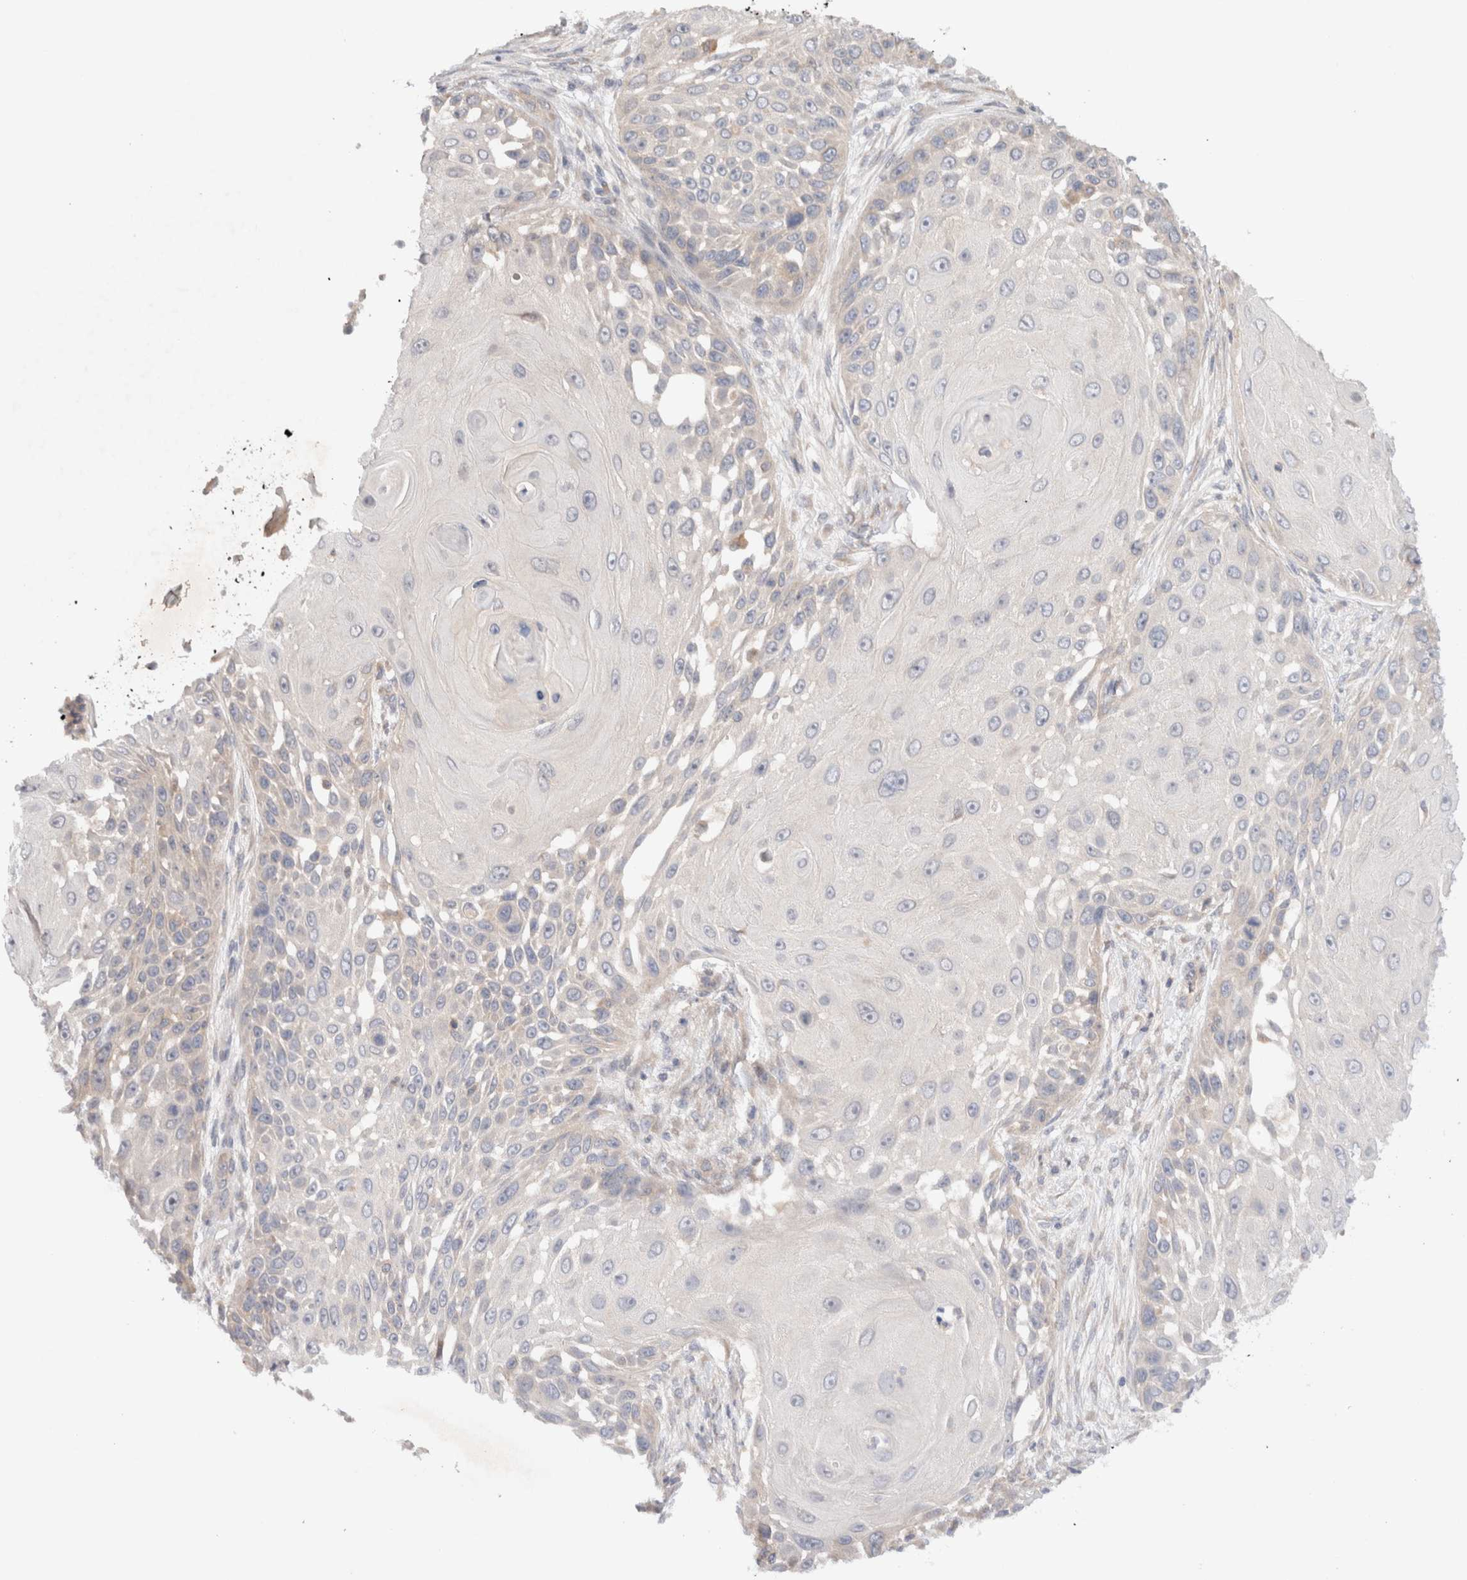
{"staining": {"intensity": "negative", "quantity": "none", "location": "none"}, "tissue": "skin cancer", "cell_type": "Tumor cells", "image_type": "cancer", "snomed": [{"axis": "morphology", "description": "Squamous cell carcinoma, NOS"}, {"axis": "topography", "description": "Skin"}], "caption": "There is no significant staining in tumor cells of skin cancer (squamous cell carcinoma).", "gene": "KLHL20", "patient": {"sex": "female", "age": 44}}